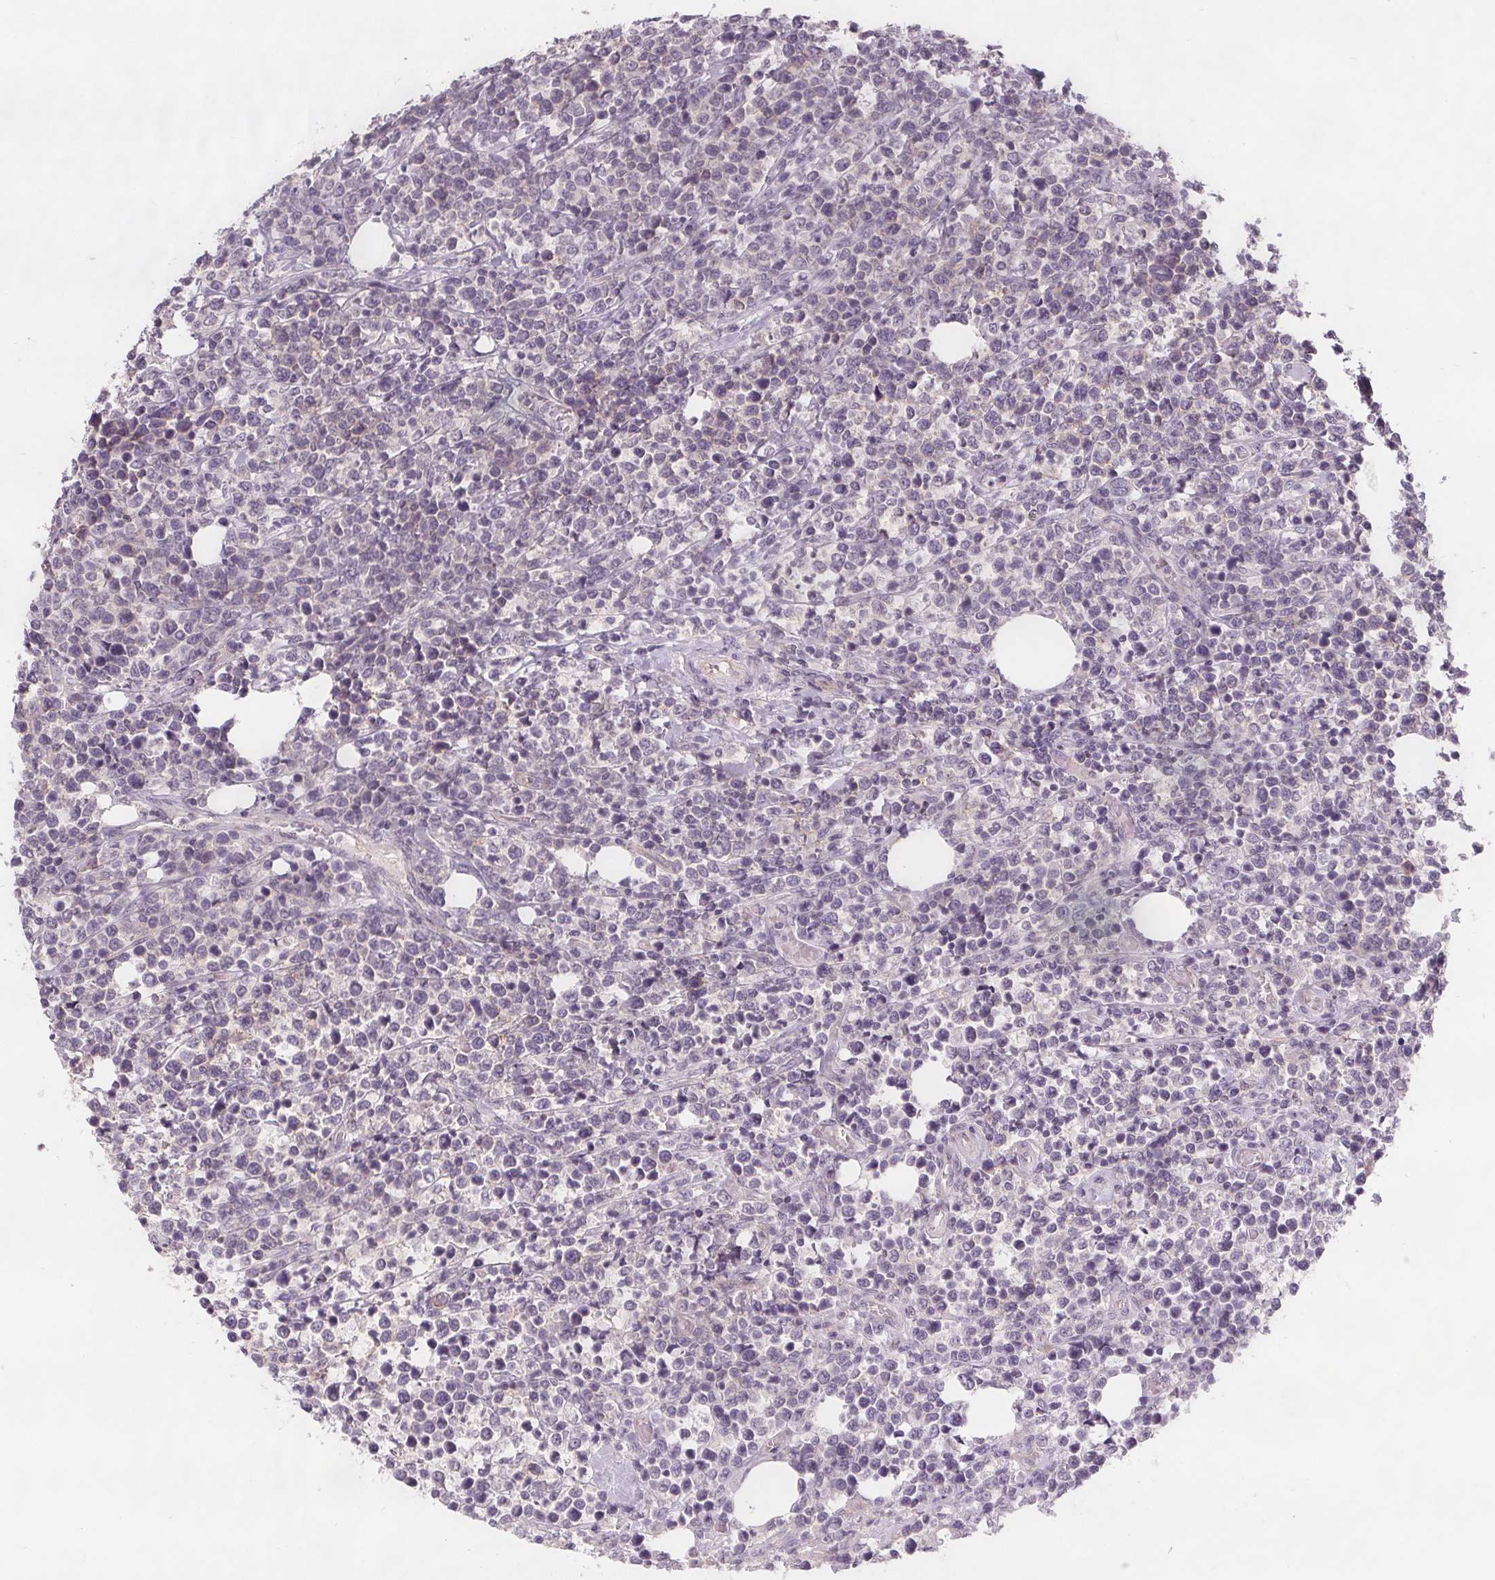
{"staining": {"intensity": "negative", "quantity": "none", "location": "none"}, "tissue": "lymphoma", "cell_type": "Tumor cells", "image_type": "cancer", "snomed": [{"axis": "morphology", "description": "Malignant lymphoma, non-Hodgkin's type, High grade"}, {"axis": "topography", "description": "Soft tissue"}], "caption": "This is an immunohistochemistry (IHC) micrograph of high-grade malignant lymphoma, non-Hodgkin's type. There is no staining in tumor cells.", "gene": "ATP1A1", "patient": {"sex": "female", "age": 56}}